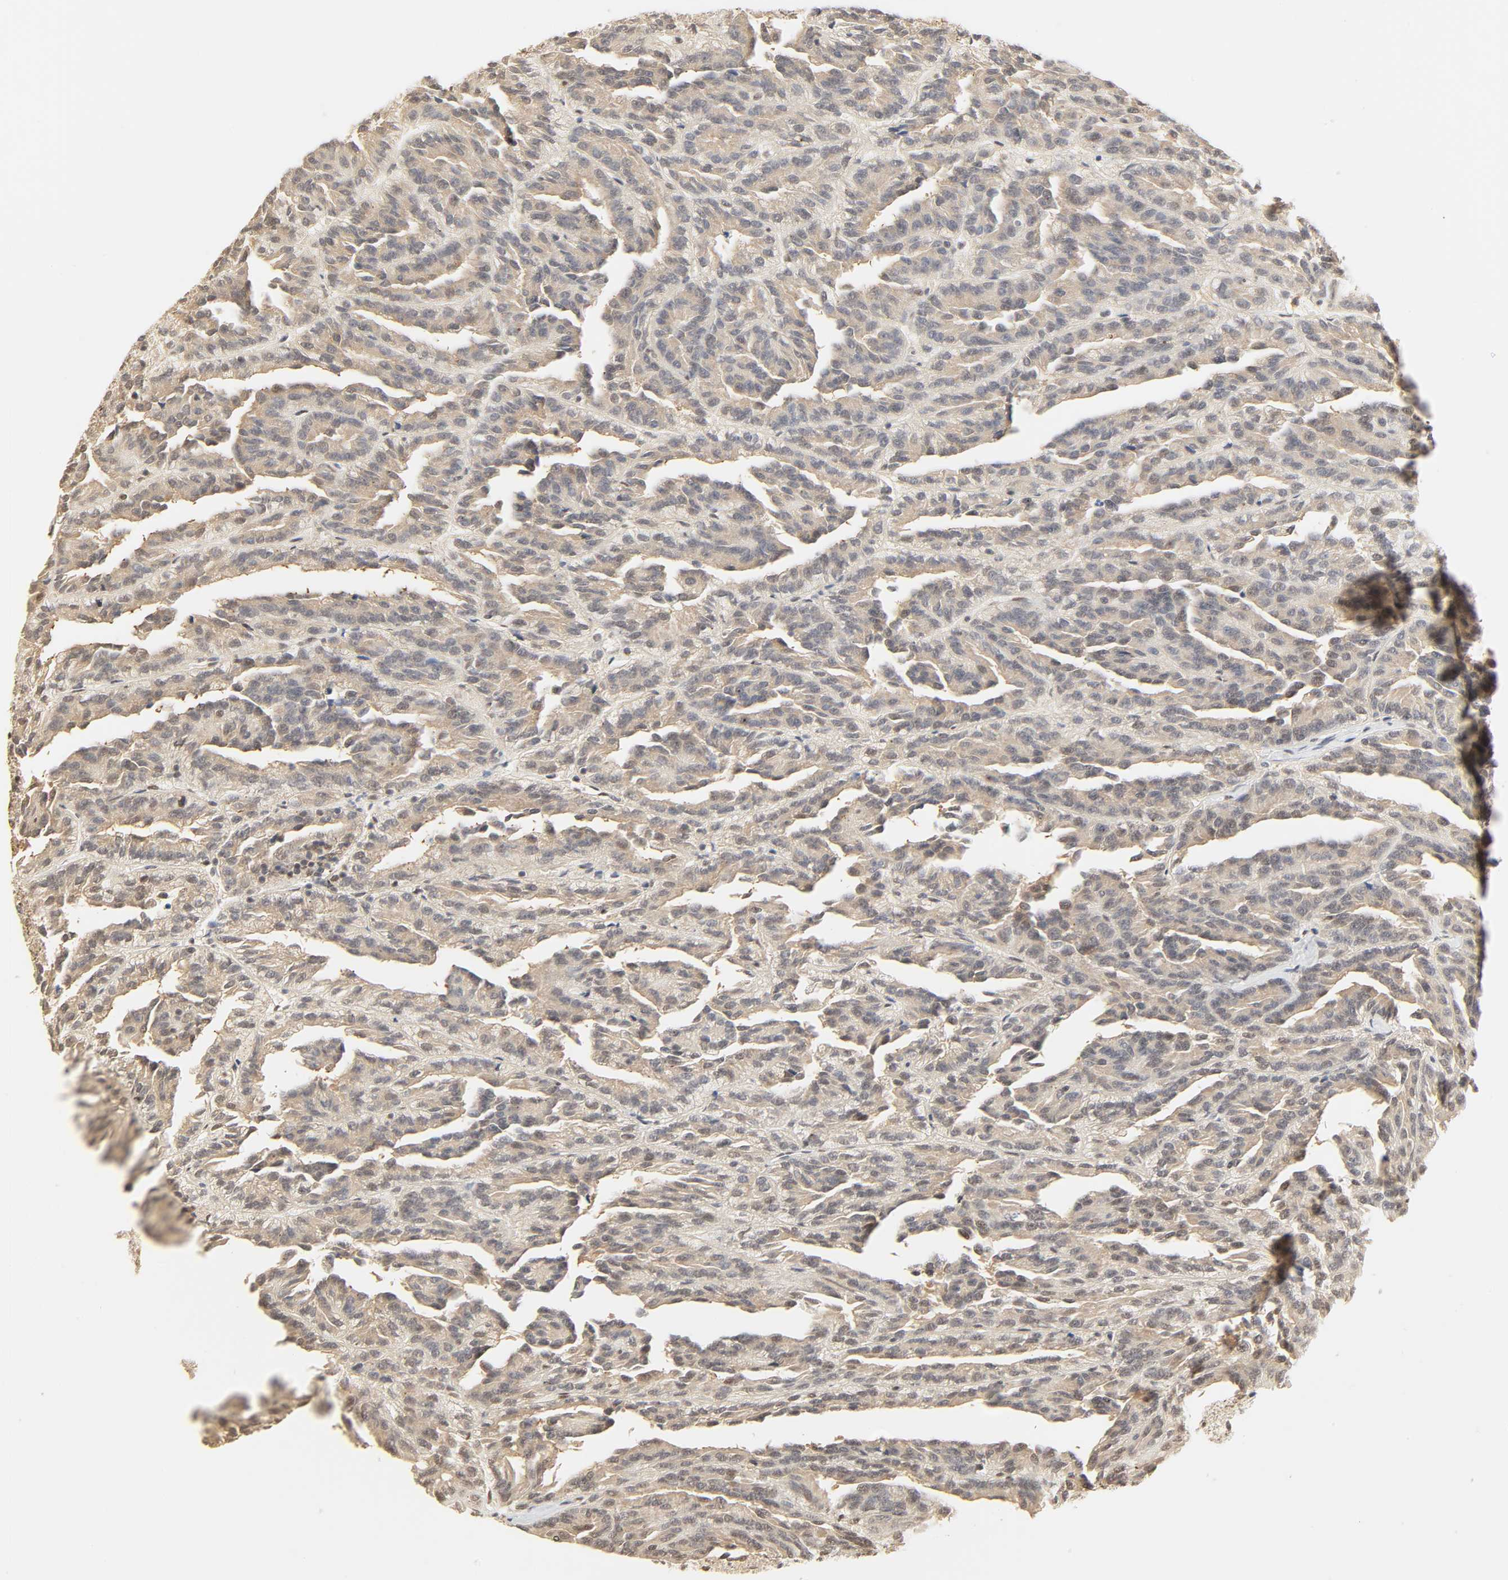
{"staining": {"intensity": "weak", "quantity": ">75%", "location": "cytoplasmic/membranous"}, "tissue": "renal cancer", "cell_type": "Tumor cells", "image_type": "cancer", "snomed": [{"axis": "morphology", "description": "Adenocarcinoma, NOS"}, {"axis": "topography", "description": "Kidney"}], "caption": "IHC (DAB) staining of renal cancer demonstrates weak cytoplasmic/membranous protein expression in about >75% of tumor cells. (brown staining indicates protein expression, while blue staining denotes nuclei).", "gene": "UBC", "patient": {"sex": "male", "age": 46}}